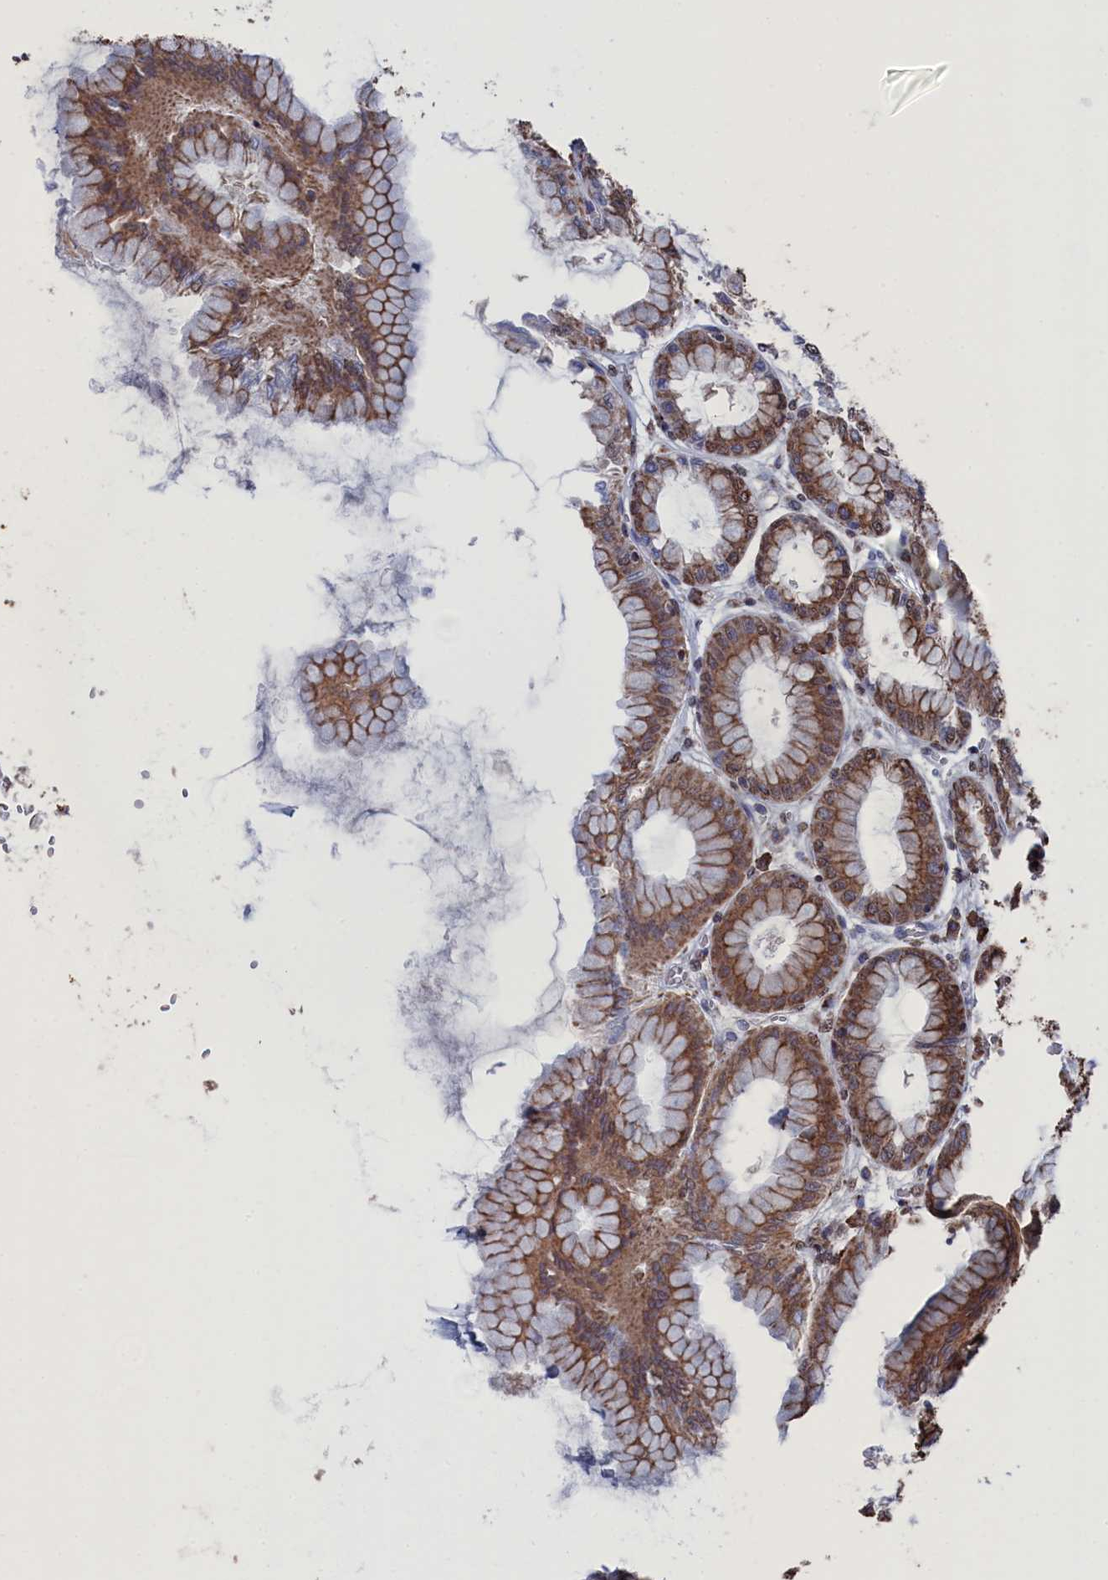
{"staining": {"intensity": "moderate", "quantity": ">75%", "location": "cytoplasmic/membranous"}, "tissue": "stomach", "cell_type": "Glandular cells", "image_type": "normal", "snomed": [{"axis": "morphology", "description": "Normal tissue, NOS"}, {"axis": "topography", "description": "Stomach, upper"}], "caption": "IHC (DAB (3,3'-diaminobenzidine)) staining of benign stomach displays moderate cytoplasmic/membranous protein staining in approximately >75% of glandular cells.", "gene": "SMG9", "patient": {"sex": "female", "age": 56}}